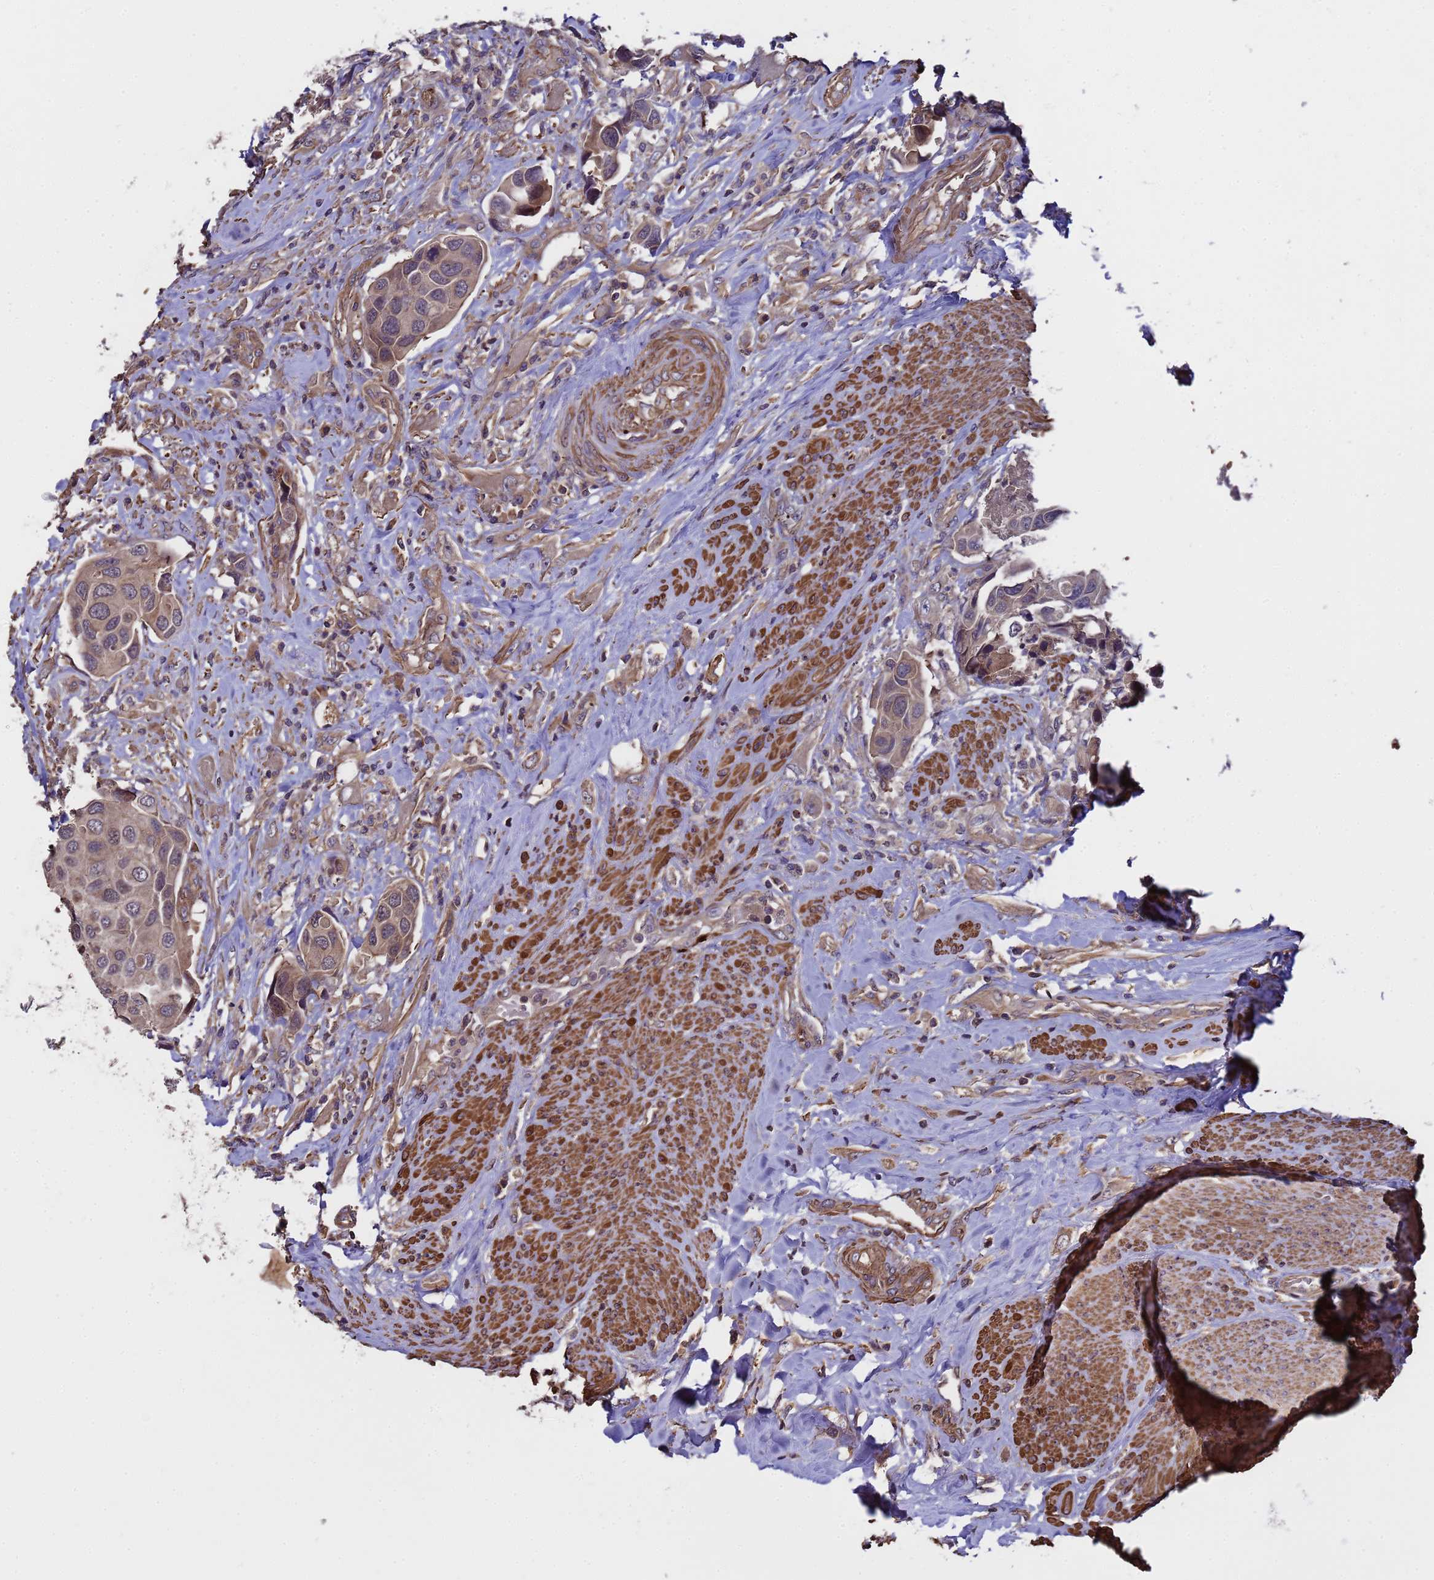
{"staining": {"intensity": "weak", "quantity": ">75%", "location": "cytoplasmic/membranous"}, "tissue": "urothelial cancer", "cell_type": "Tumor cells", "image_type": "cancer", "snomed": [{"axis": "morphology", "description": "Urothelial carcinoma, High grade"}, {"axis": "topography", "description": "Urinary bladder"}], "caption": "An immunohistochemistry image of tumor tissue is shown. Protein staining in brown highlights weak cytoplasmic/membranous positivity in urothelial cancer within tumor cells.", "gene": "GSTCD", "patient": {"sex": "male", "age": 74}}